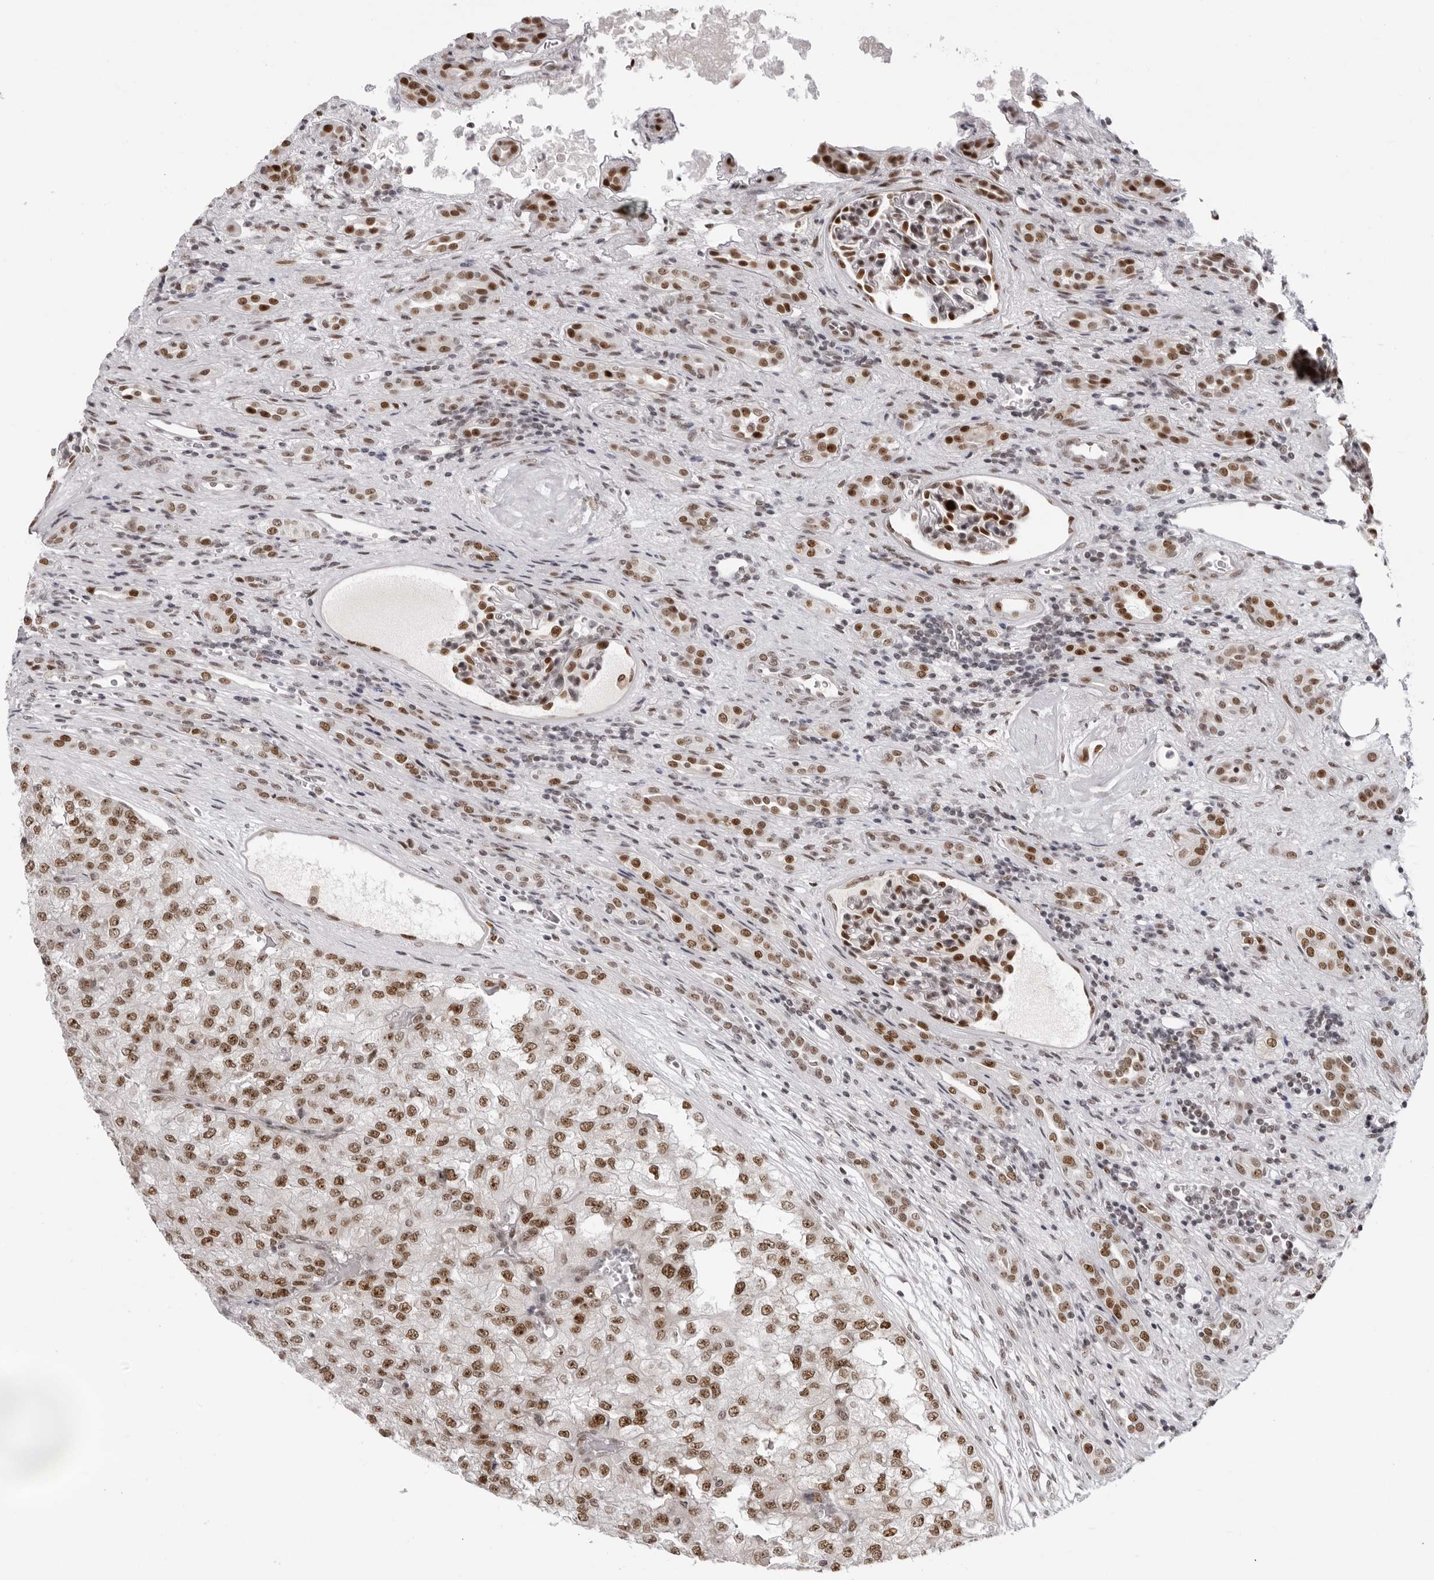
{"staining": {"intensity": "moderate", "quantity": ">75%", "location": "nuclear"}, "tissue": "renal cancer", "cell_type": "Tumor cells", "image_type": "cancer", "snomed": [{"axis": "morphology", "description": "Adenocarcinoma, NOS"}, {"axis": "topography", "description": "Kidney"}], "caption": "Moderate nuclear positivity is present in approximately >75% of tumor cells in renal adenocarcinoma.", "gene": "HEXIM2", "patient": {"sex": "female", "age": 54}}